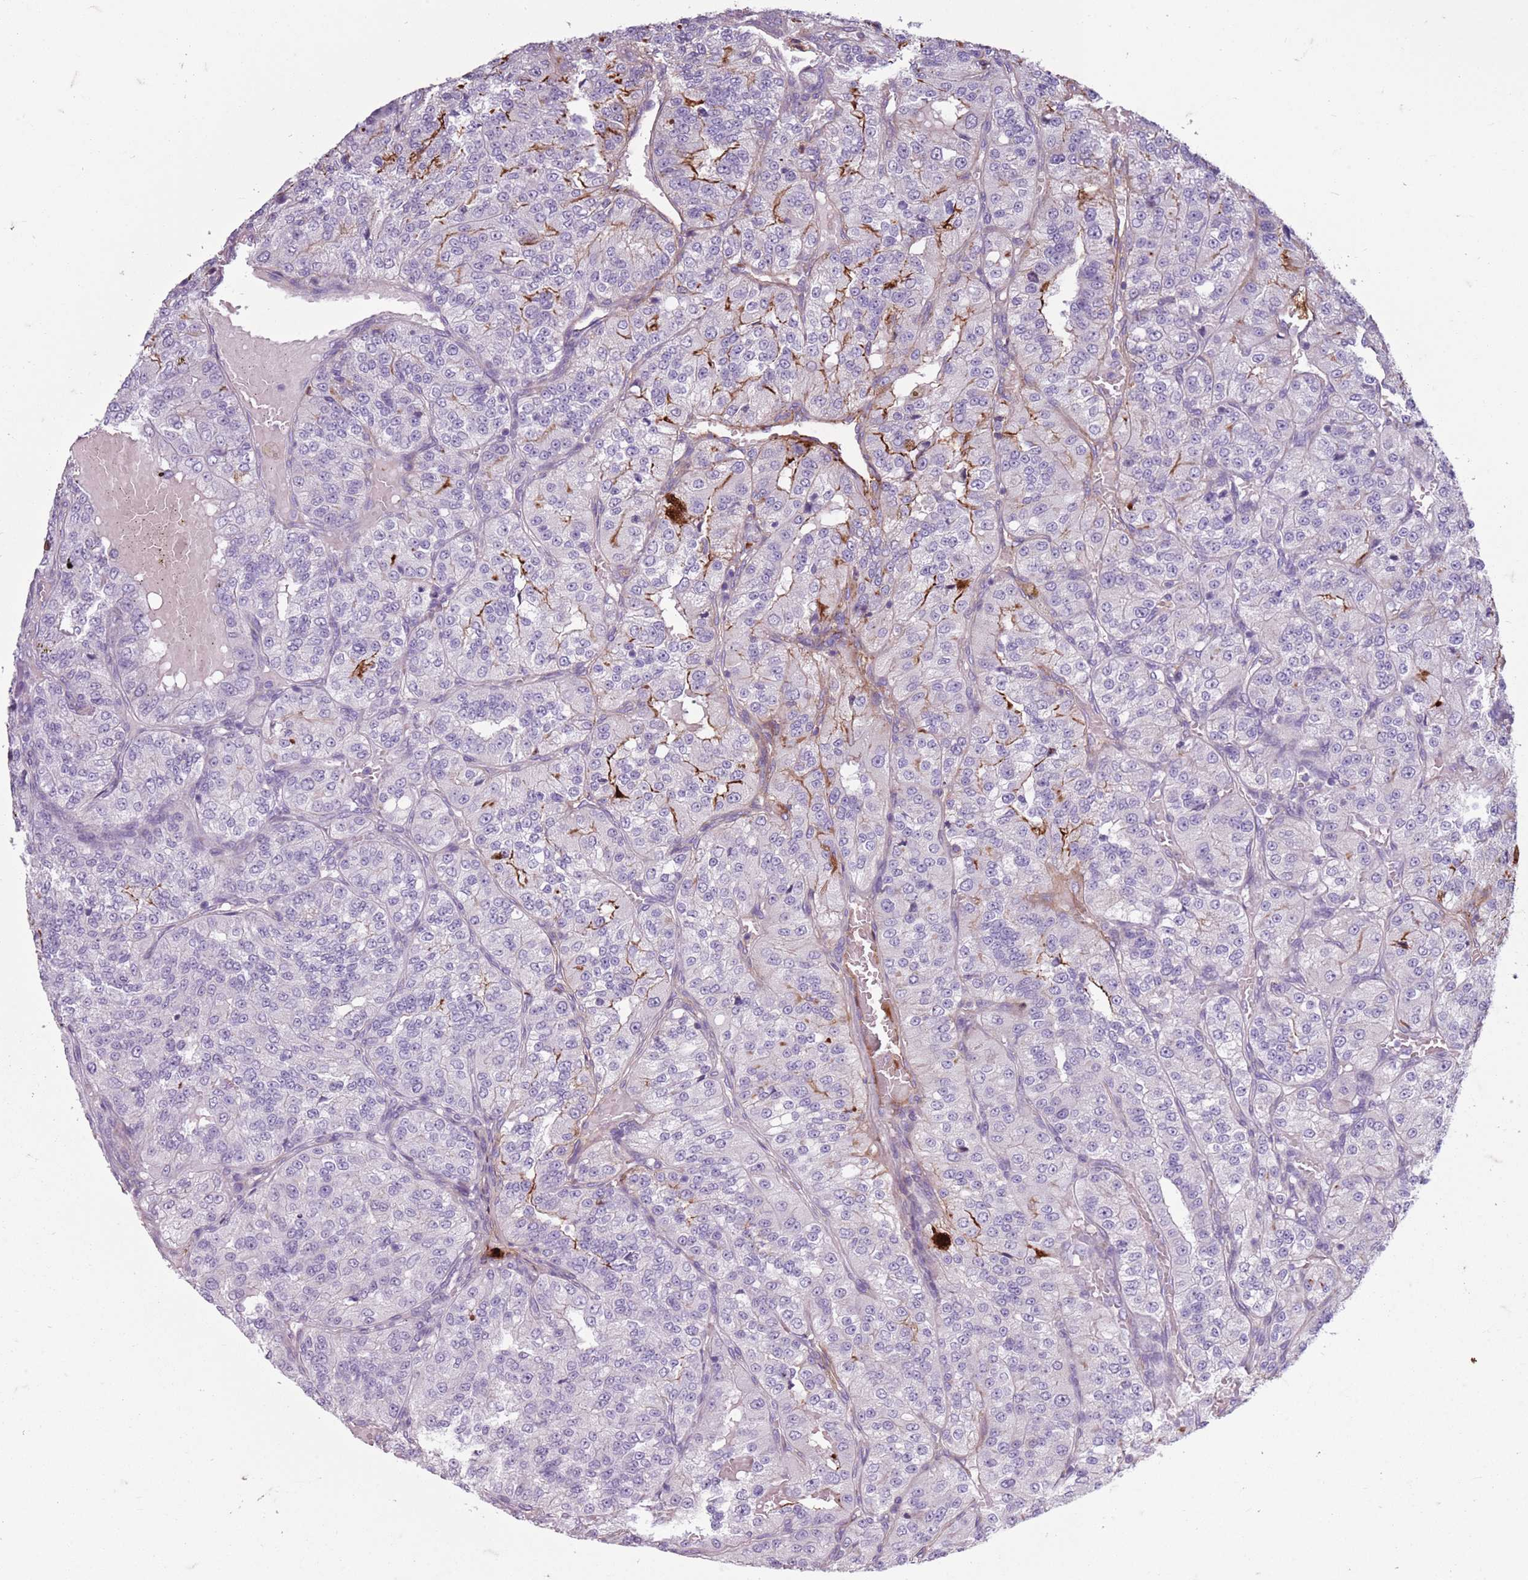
{"staining": {"intensity": "negative", "quantity": "none", "location": "none"}, "tissue": "renal cancer", "cell_type": "Tumor cells", "image_type": "cancer", "snomed": [{"axis": "morphology", "description": "Adenocarcinoma, NOS"}, {"axis": "topography", "description": "Kidney"}], "caption": "Tumor cells show no significant protein positivity in renal cancer. The staining is performed using DAB brown chromogen with nuclei counter-stained in using hematoxylin.", "gene": "TAS2R38", "patient": {"sex": "female", "age": 63}}